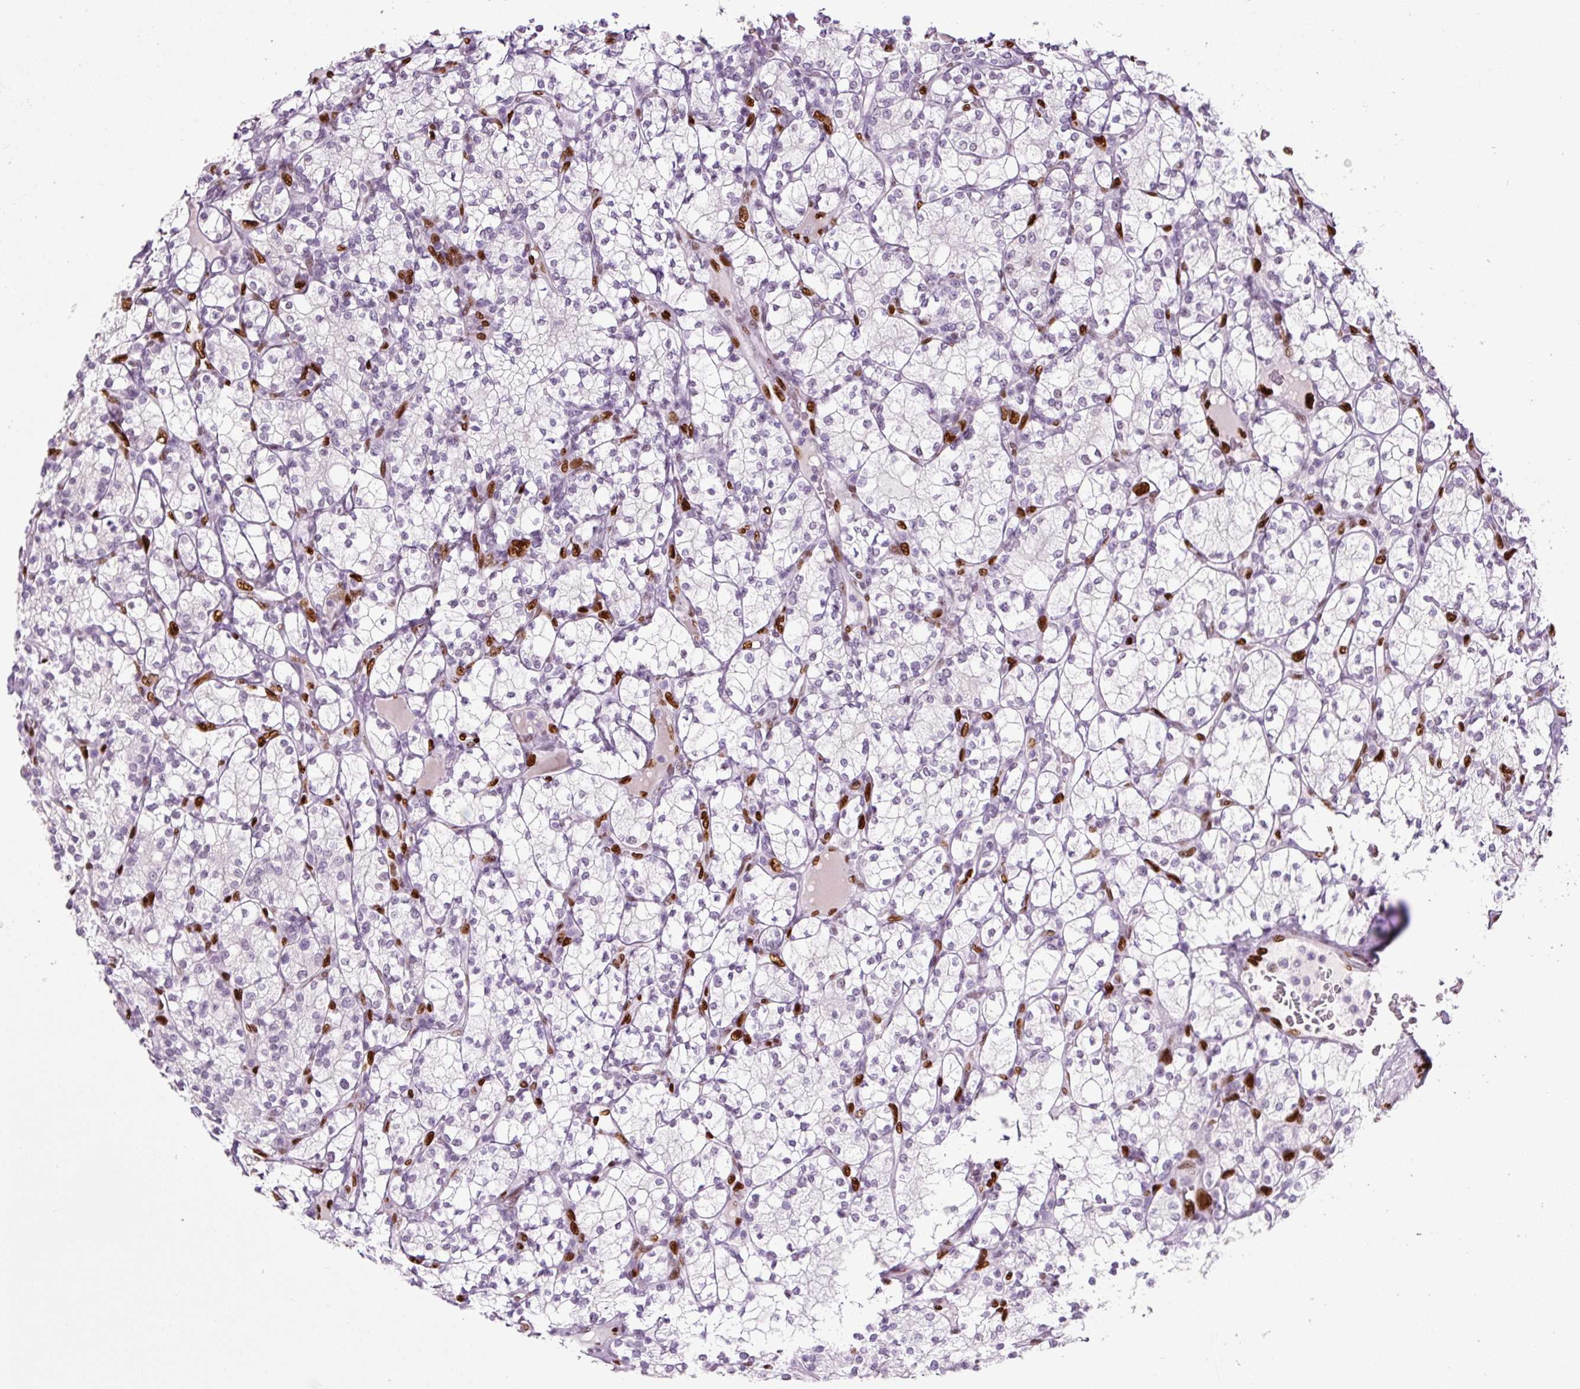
{"staining": {"intensity": "negative", "quantity": "none", "location": "none"}, "tissue": "renal cancer", "cell_type": "Tumor cells", "image_type": "cancer", "snomed": [{"axis": "morphology", "description": "Adenocarcinoma, NOS"}, {"axis": "topography", "description": "Kidney"}], "caption": "Immunohistochemistry photomicrograph of neoplastic tissue: human renal cancer stained with DAB (3,3'-diaminobenzidine) shows no significant protein expression in tumor cells.", "gene": "ZEB1", "patient": {"sex": "male", "age": 77}}